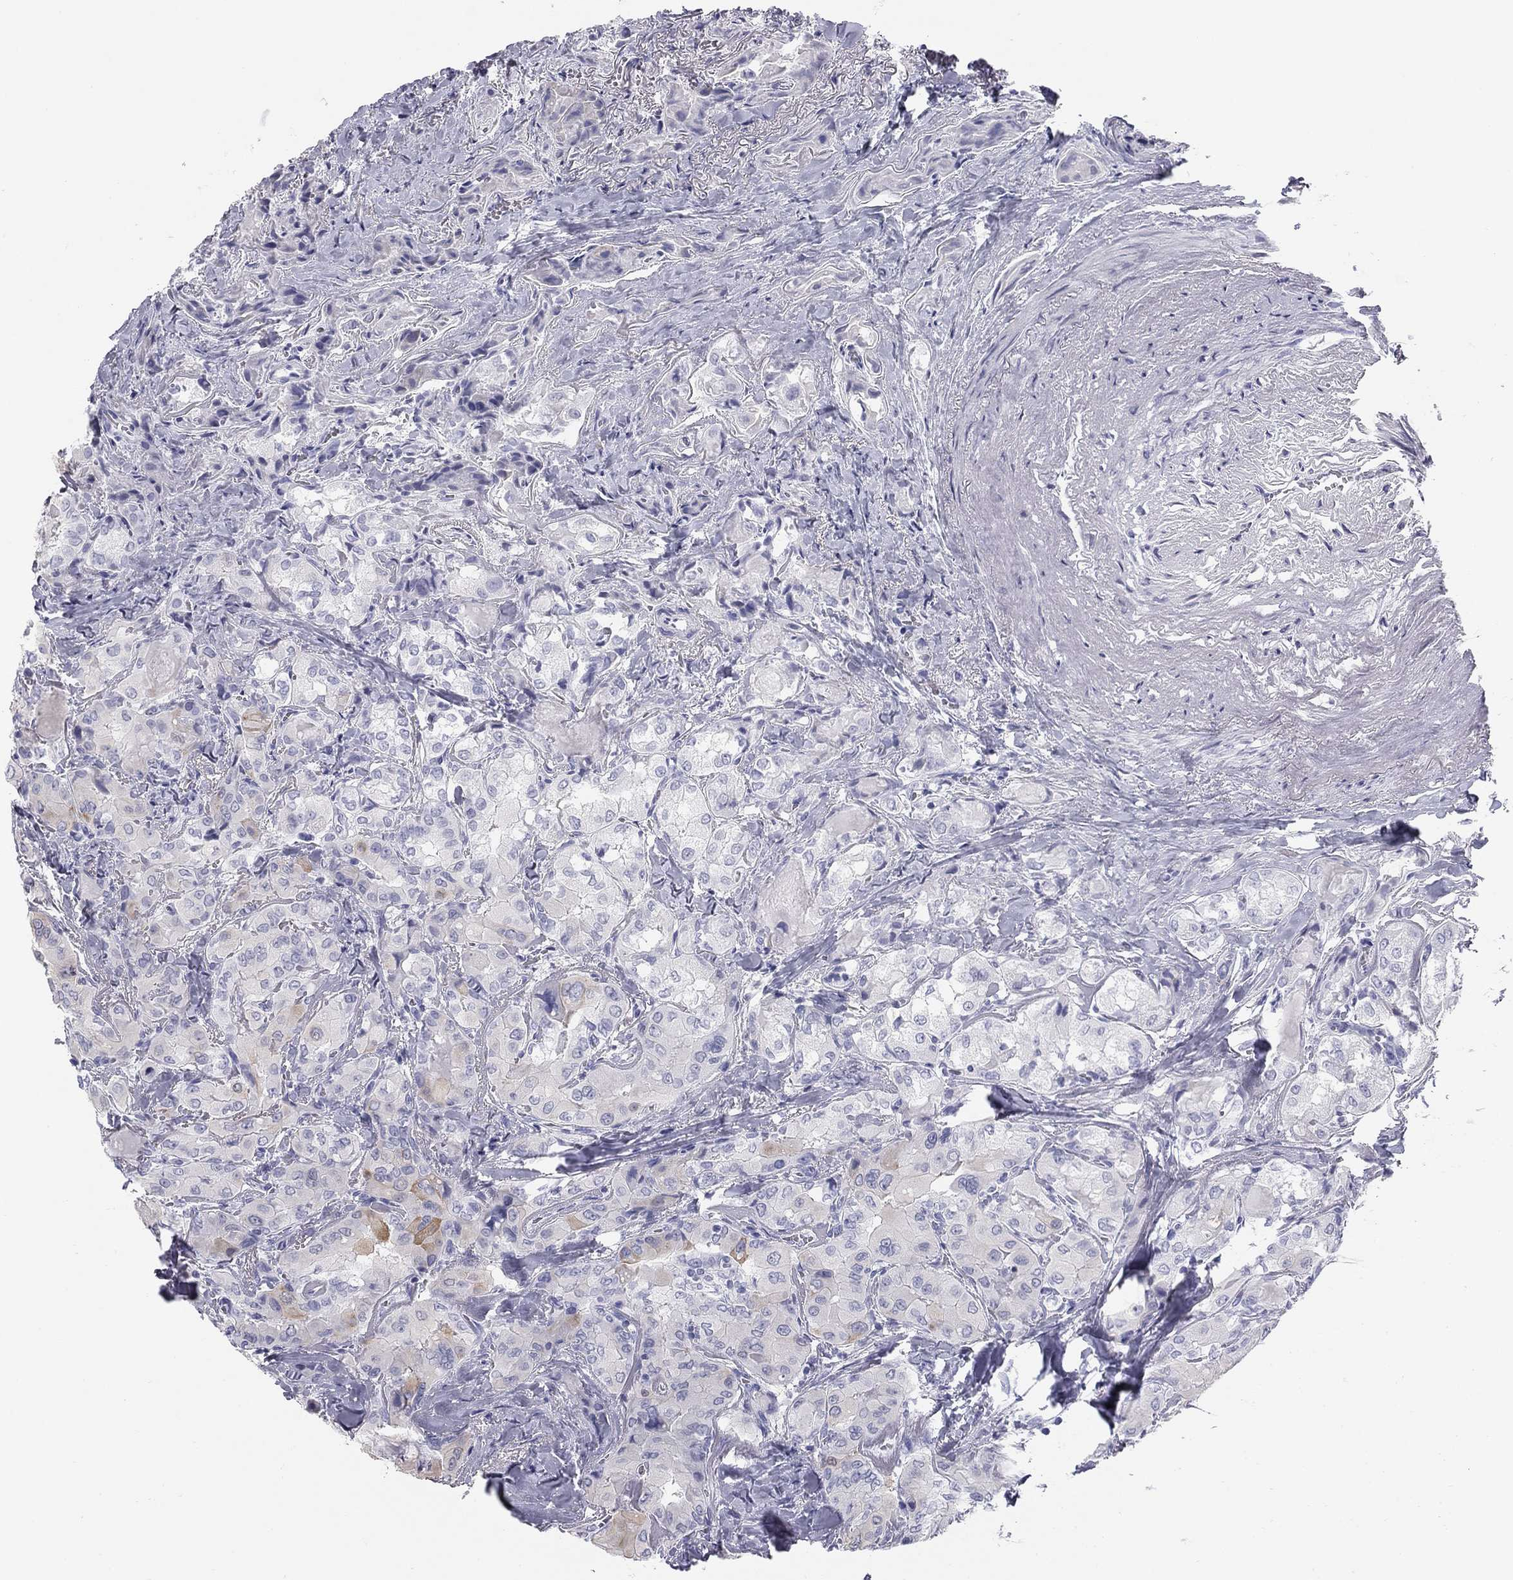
{"staining": {"intensity": "negative", "quantity": "none", "location": "none"}, "tissue": "thyroid cancer", "cell_type": "Tumor cells", "image_type": "cancer", "snomed": [{"axis": "morphology", "description": "Normal tissue, NOS"}, {"axis": "morphology", "description": "Papillary adenocarcinoma, NOS"}, {"axis": "topography", "description": "Thyroid gland"}], "caption": "High magnification brightfield microscopy of thyroid cancer (papillary adenocarcinoma) stained with DAB (3,3'-diaminobenzidine) (brown) and counterstained with hematoxylin (blue): tumor cells show no significant expression. (DAB (3,3'-diaminobenzidine) immunohistochemistry, high magnification).", "gene": "SULT2B1", "patient": {"sex": "female", "age": 66}}